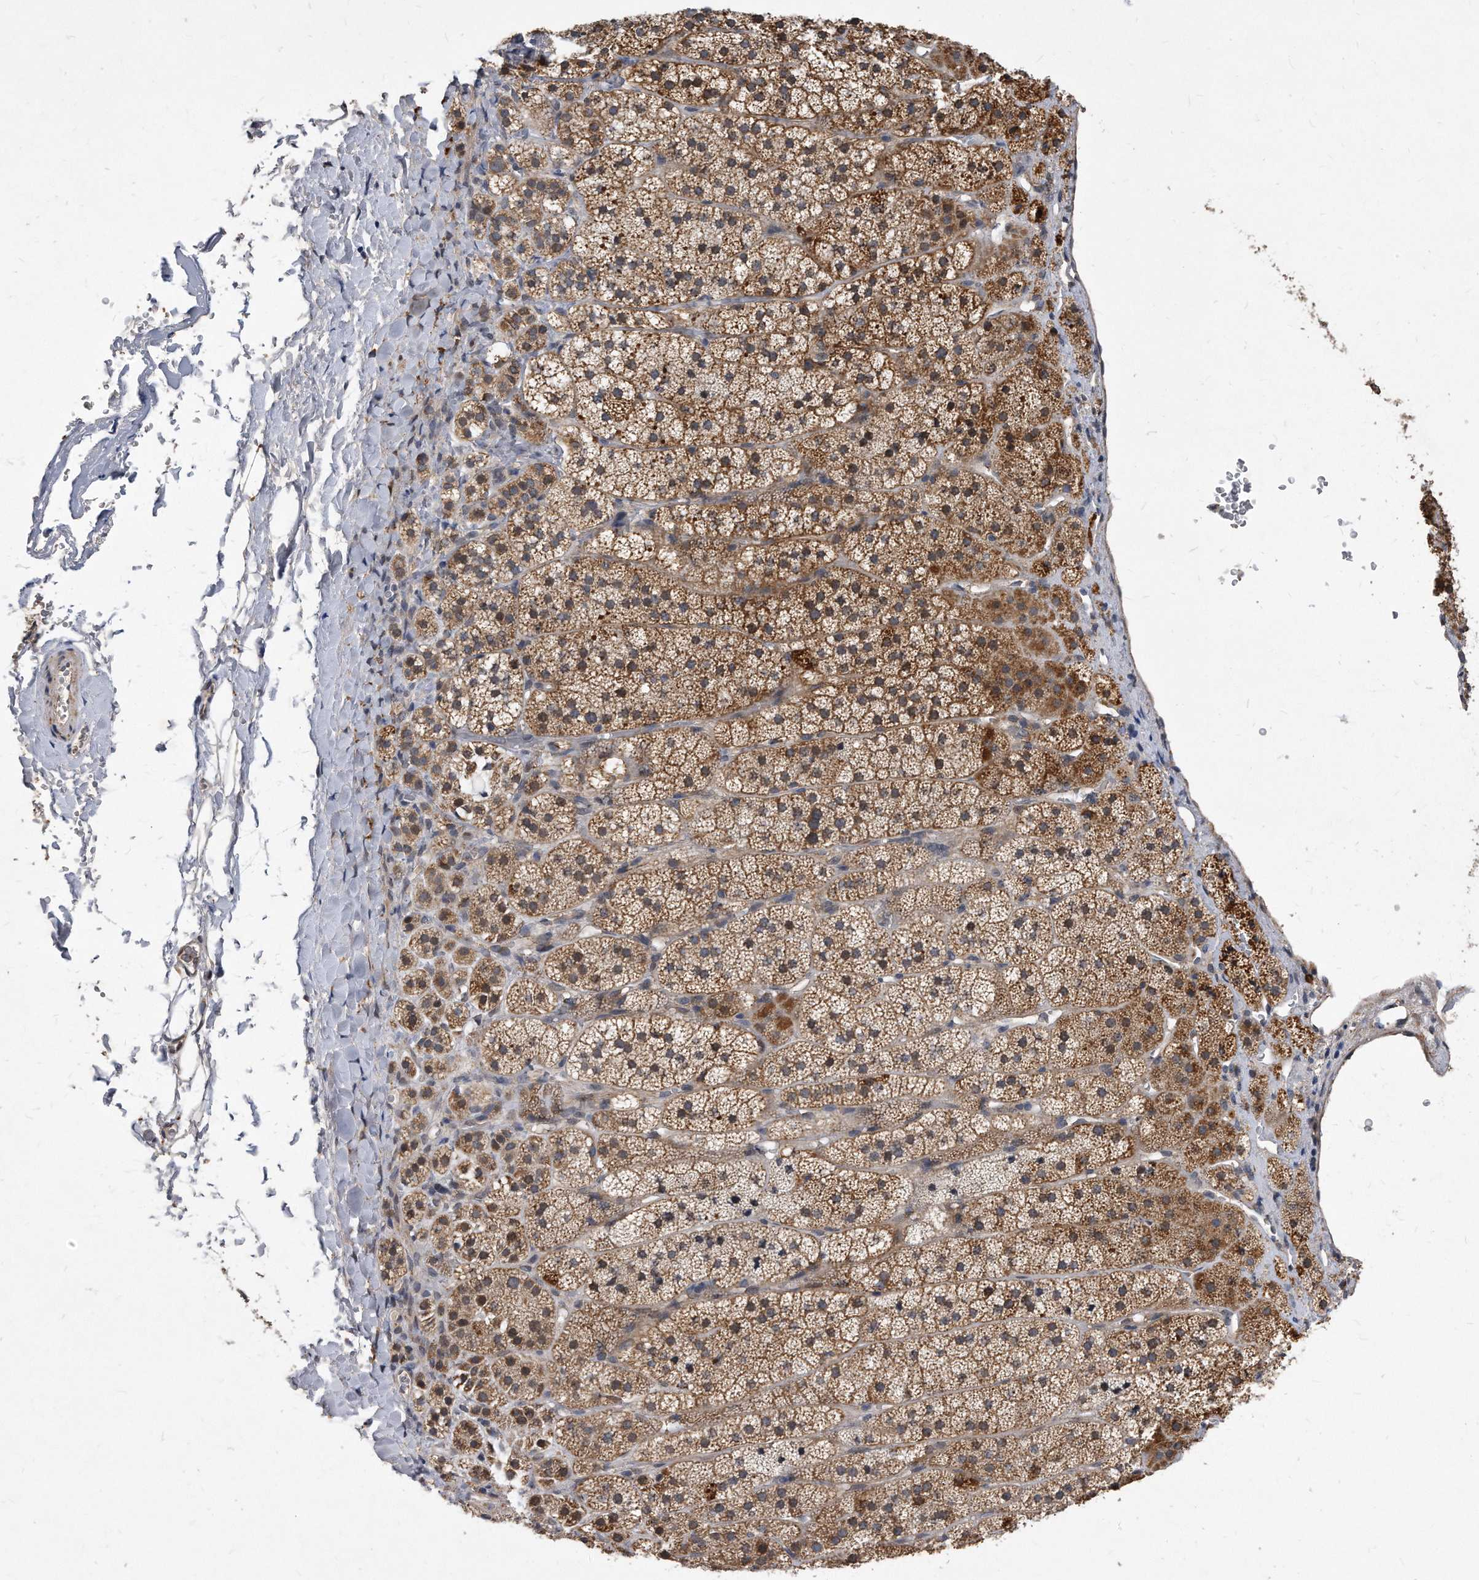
{"staining": {"intensity": "moderate", "quantity": ">75%", "location": "cytoplasmic/membranous"}, "tissue": "adrenal gland", "cell_type": "Glandular cells", "image_type": "normal", "snomed": [{"axis": "morphology", "description": "Normal tissue, NOS"}, {"axis": "topography", "description": "Adrenal gland"}], "caption": "An immunohistochemistry image of benign tissue is shown. Protein staining in brown highlights moderate cytoplasmic/membranous positivity in adrenal gland within glandular cells. (brown staining indicates protein expression, while blue staining denotes nuclei).", "gene": "SOBP", "patient": {"sex": "female", "age": 44}}